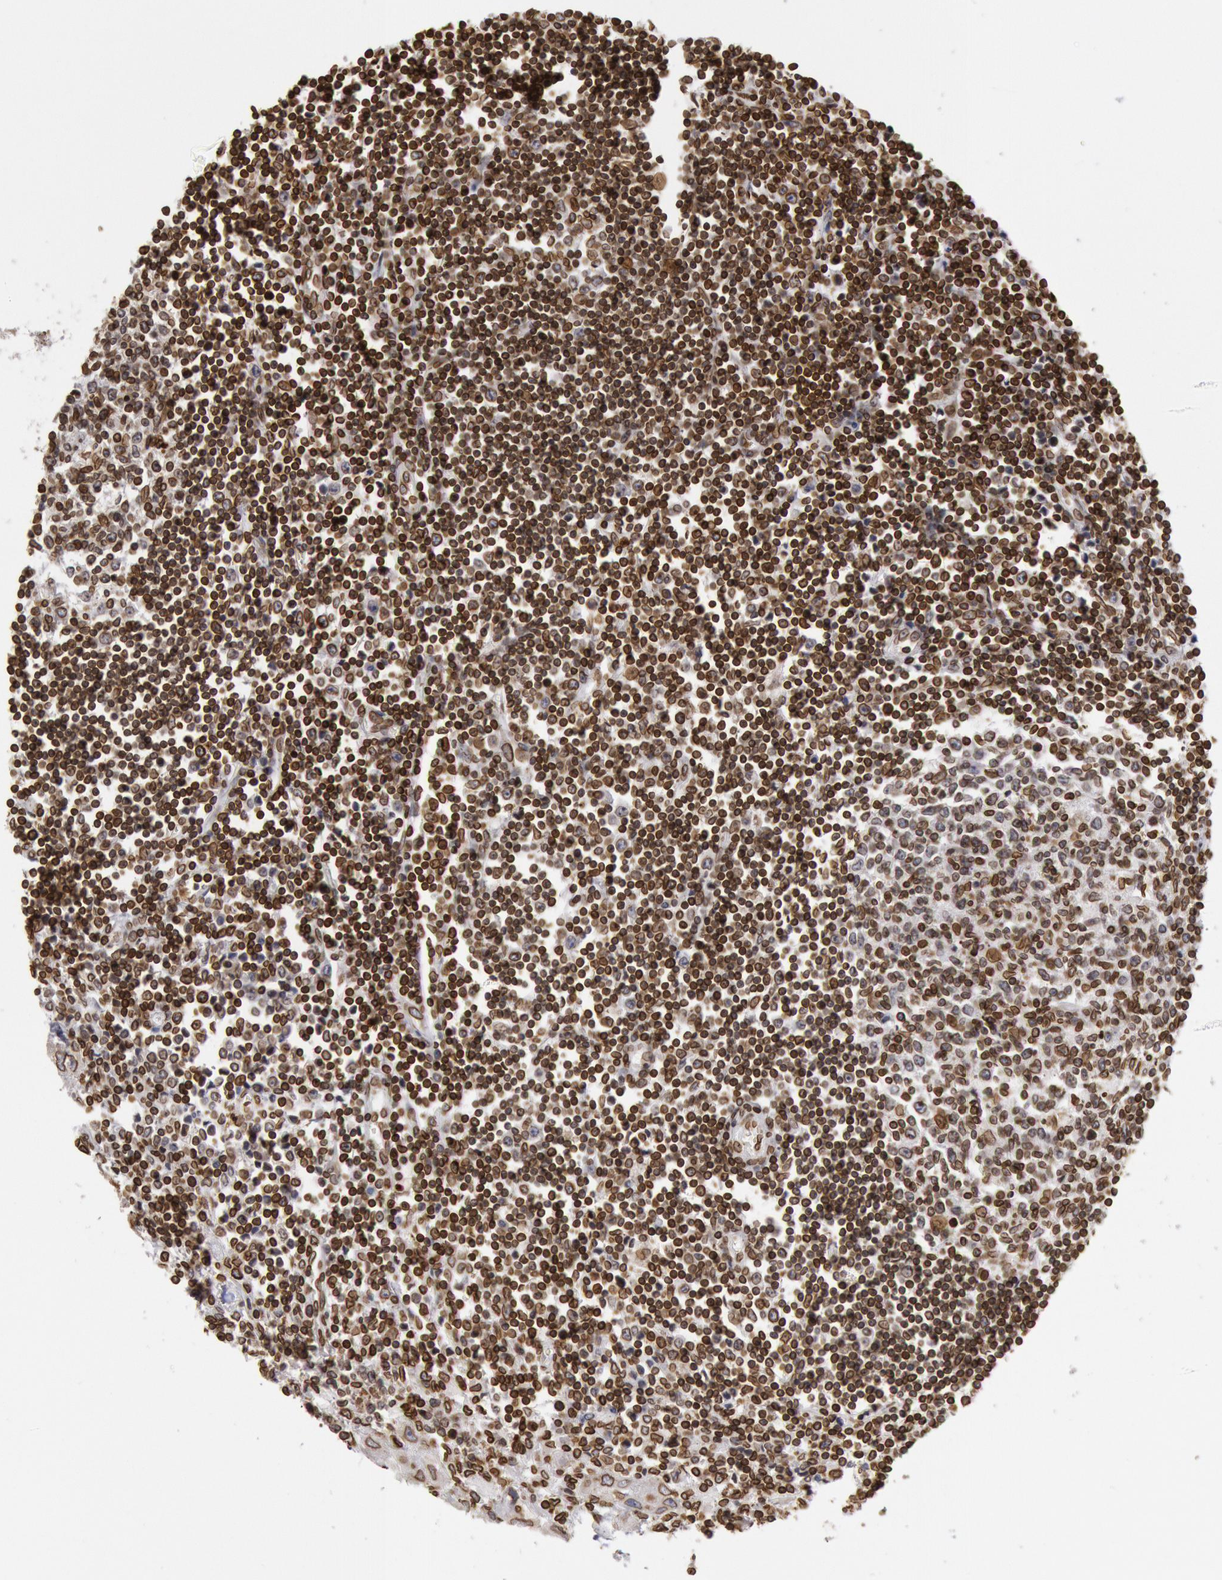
{"staining": {"intensity": "strong", "quantity": ">75%", "location": "cytoplasmic/membranous,nuclear"}, "tissue": "head and neck cancer", "cell_type": "Tumor cells", "image_type": "cancer", "snomed": [{"axis": "morphology", "description": "Squamous cell carcinoma, NOS"}, {"axis": "topography", "description": "Head-Neck"}], "caption": "About >75% of tumor cells in head and neck squamous cell carcinoma reveal strong cytoplasmic/membranous and nuclear protein expression as visualized by brown immunohistochemical staining.", "gene": "SUN2", "patient": {"sex": "male", "age": 64}}